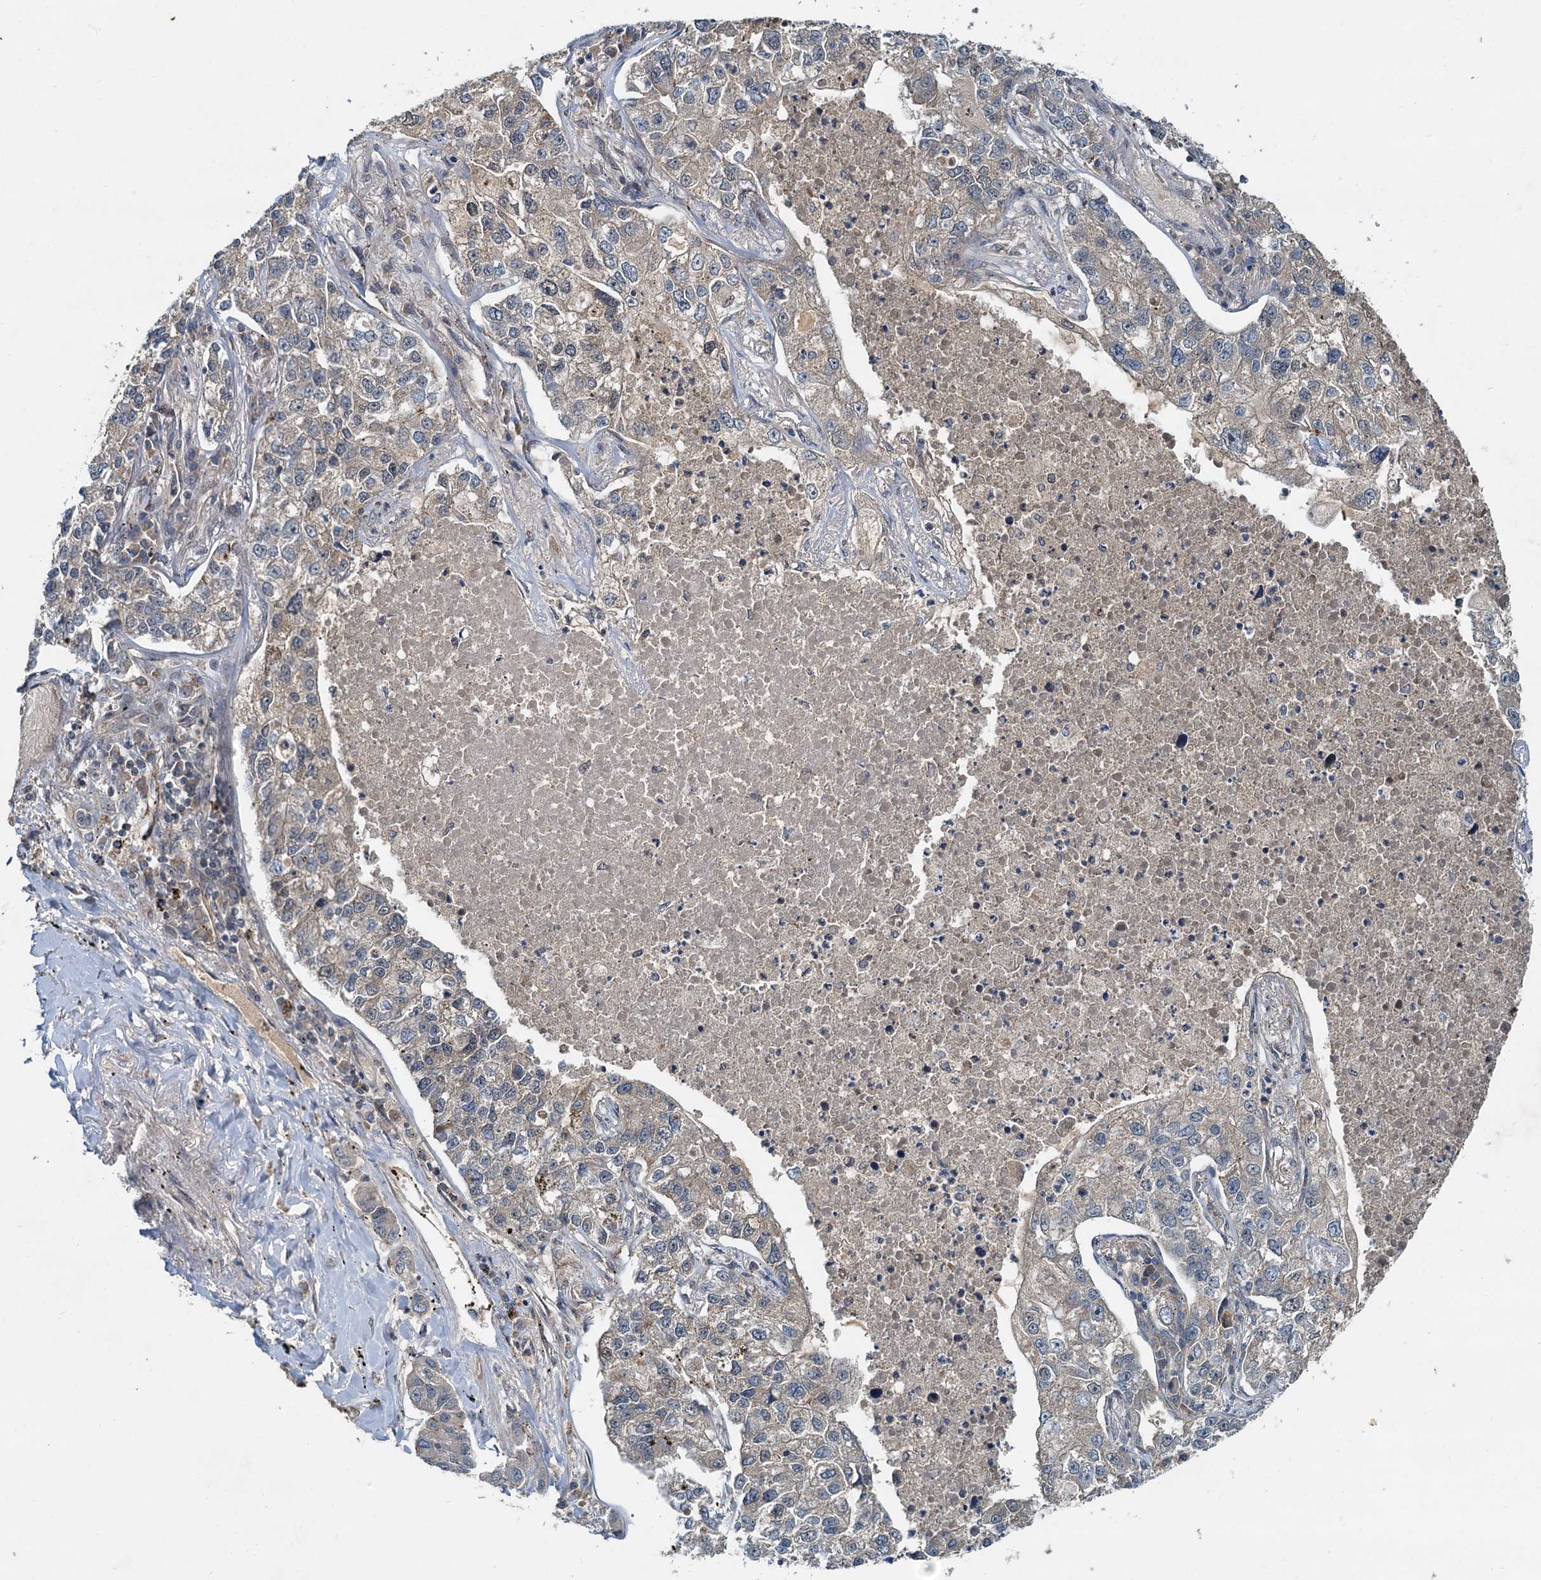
{"staining": {"intensity": "weak", "quantity": "25%-75%", "location": "cytoplasmic/membranous"}, "tissue": "lung cancer", "cell_type": "Tumor cells", "image_type": "cancer", "snomed": [{"axis": "morphology", "description": "Adenocarcinoma, NOS"}, {"axis": "topography", "description": "Lung"}], "caption": "Weak cytoplasmic/membranous protein positivity is identified in approximately 25%-75% of tumor cells in adenocarcinoma (lung). Nuclei are stained in blue.", "gene": "CEP68", "patient": {"sex": "male", "age": 49}}